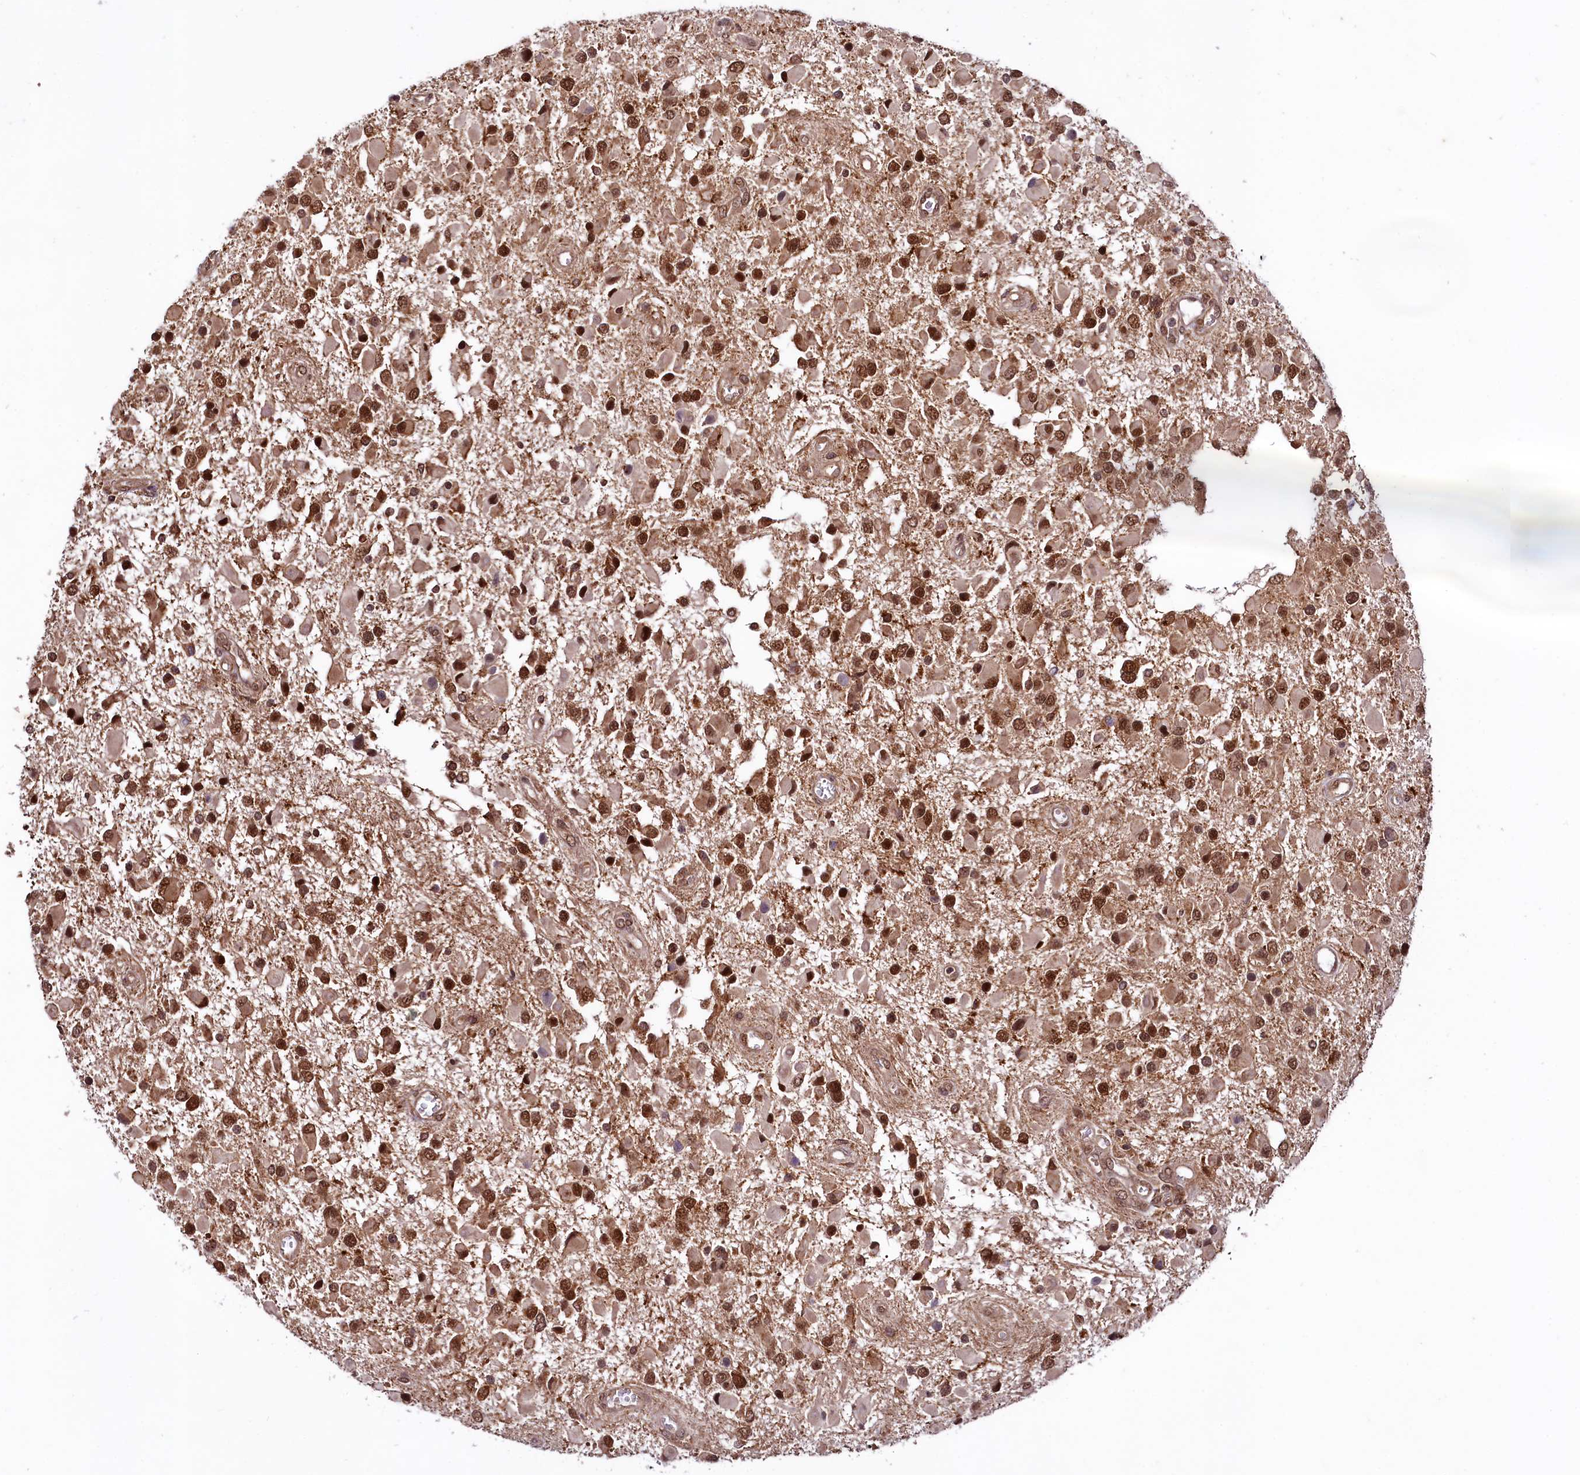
{"staining": {"intensity": "strong", "quantity": ">75%", "location": "cytoplasmic/membranous,nuclear"}, "tissue": "glioma", "cell_type": "Tumor cells", "image_type": "cancer", "snomed": [{"axis": "morphology", "description": "Glioma, malignant, High grade"}, {"axis": "topography", "description": "Brain"}], "caption": "Protein staining demonstrates strong cytoplasmic/membranous and nuclear staining in approximately >75% of tumor cells in glioma.", "gene": "UBE3A", "patient": {"sex": "male", "age": 53}}